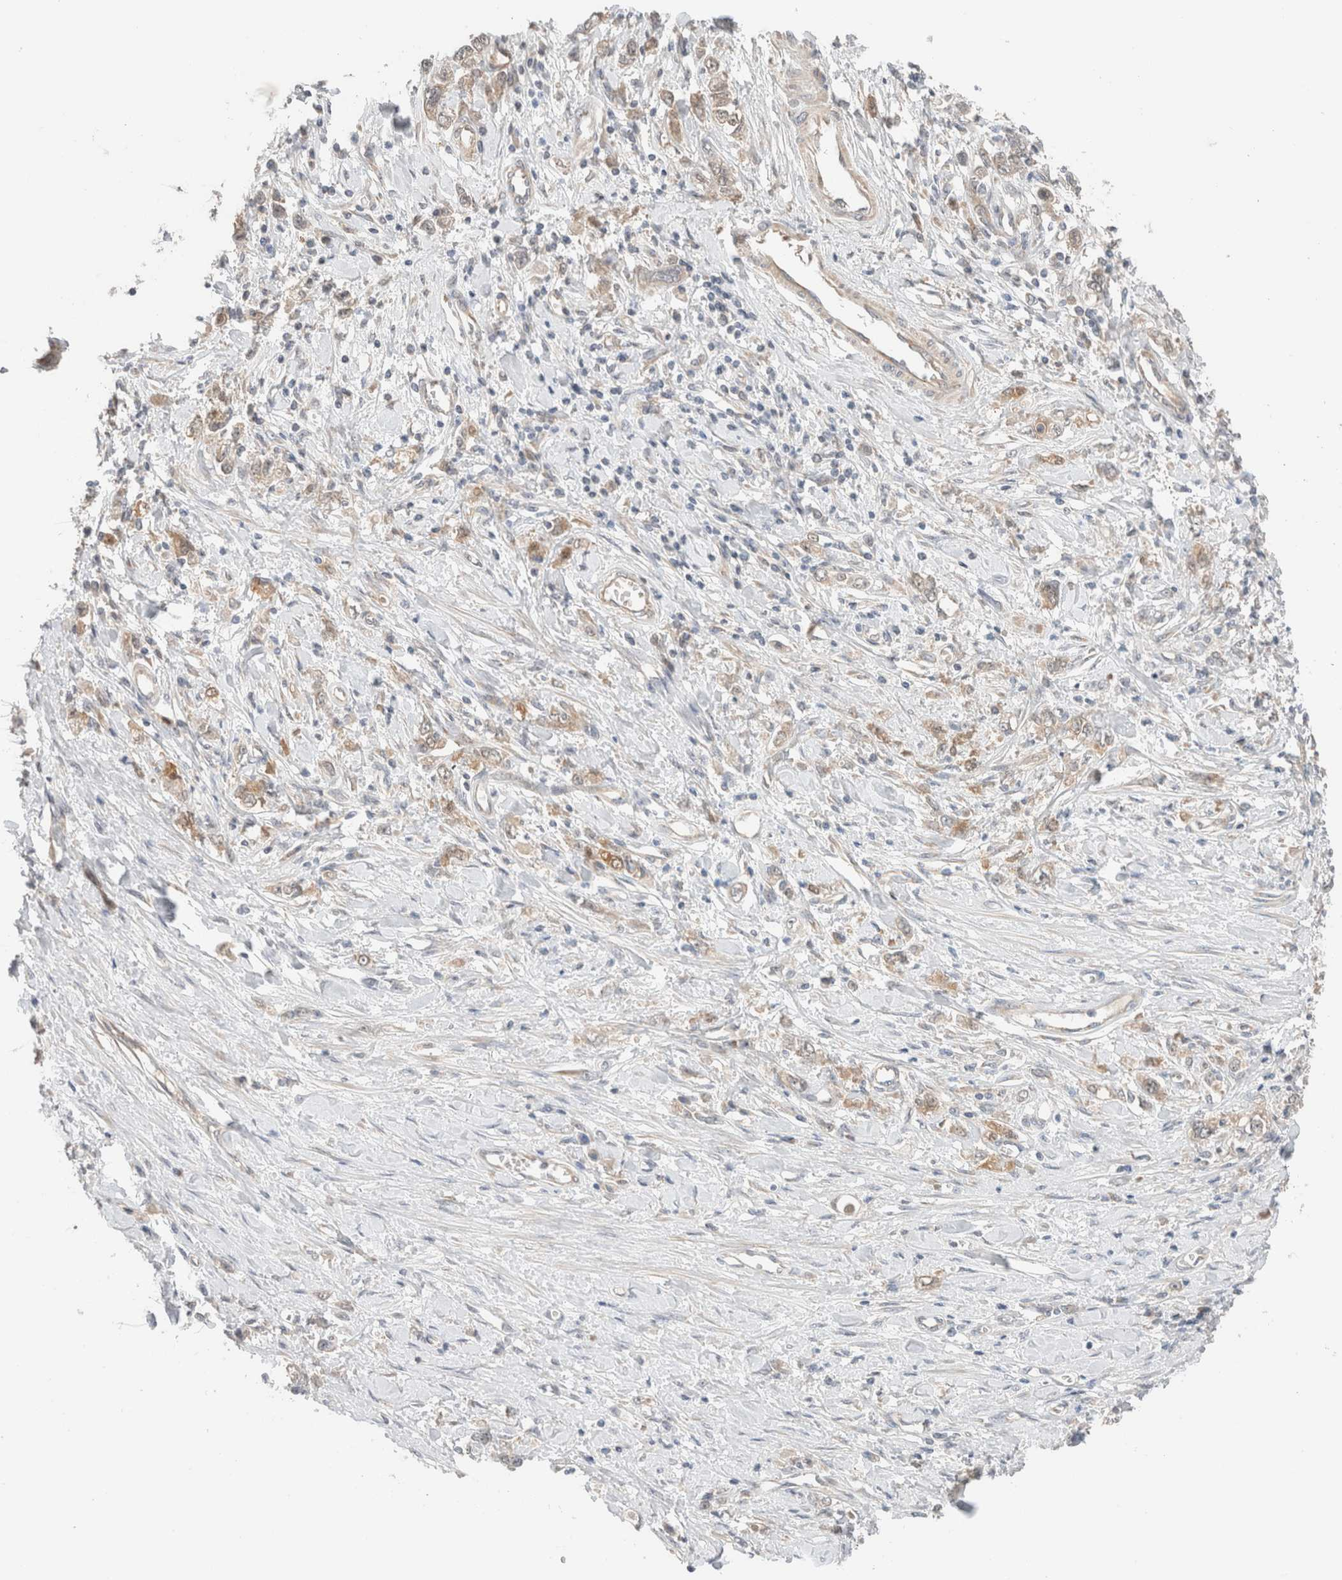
{"staining": {"intensity": "weak", "quantity": "25%-75%", "location": "cytoplasmic/membranous"}, "tissue": "stomach cancer", "cell_type": "Tumor cells", "image_type": "cancer", "snomed": [{"axis": "morphology", "description": "Adenocarcinoma, NOS"}, {"axis": "topography", "description": "Stomach"}], "caption": "Stomach adenocarcinoma tissue exhibits weak cytoplasmic/membranous staining in about 25%-75% of tumor cells", "gene": "CA13", "patient": {"sex": "female", "age": 76}}